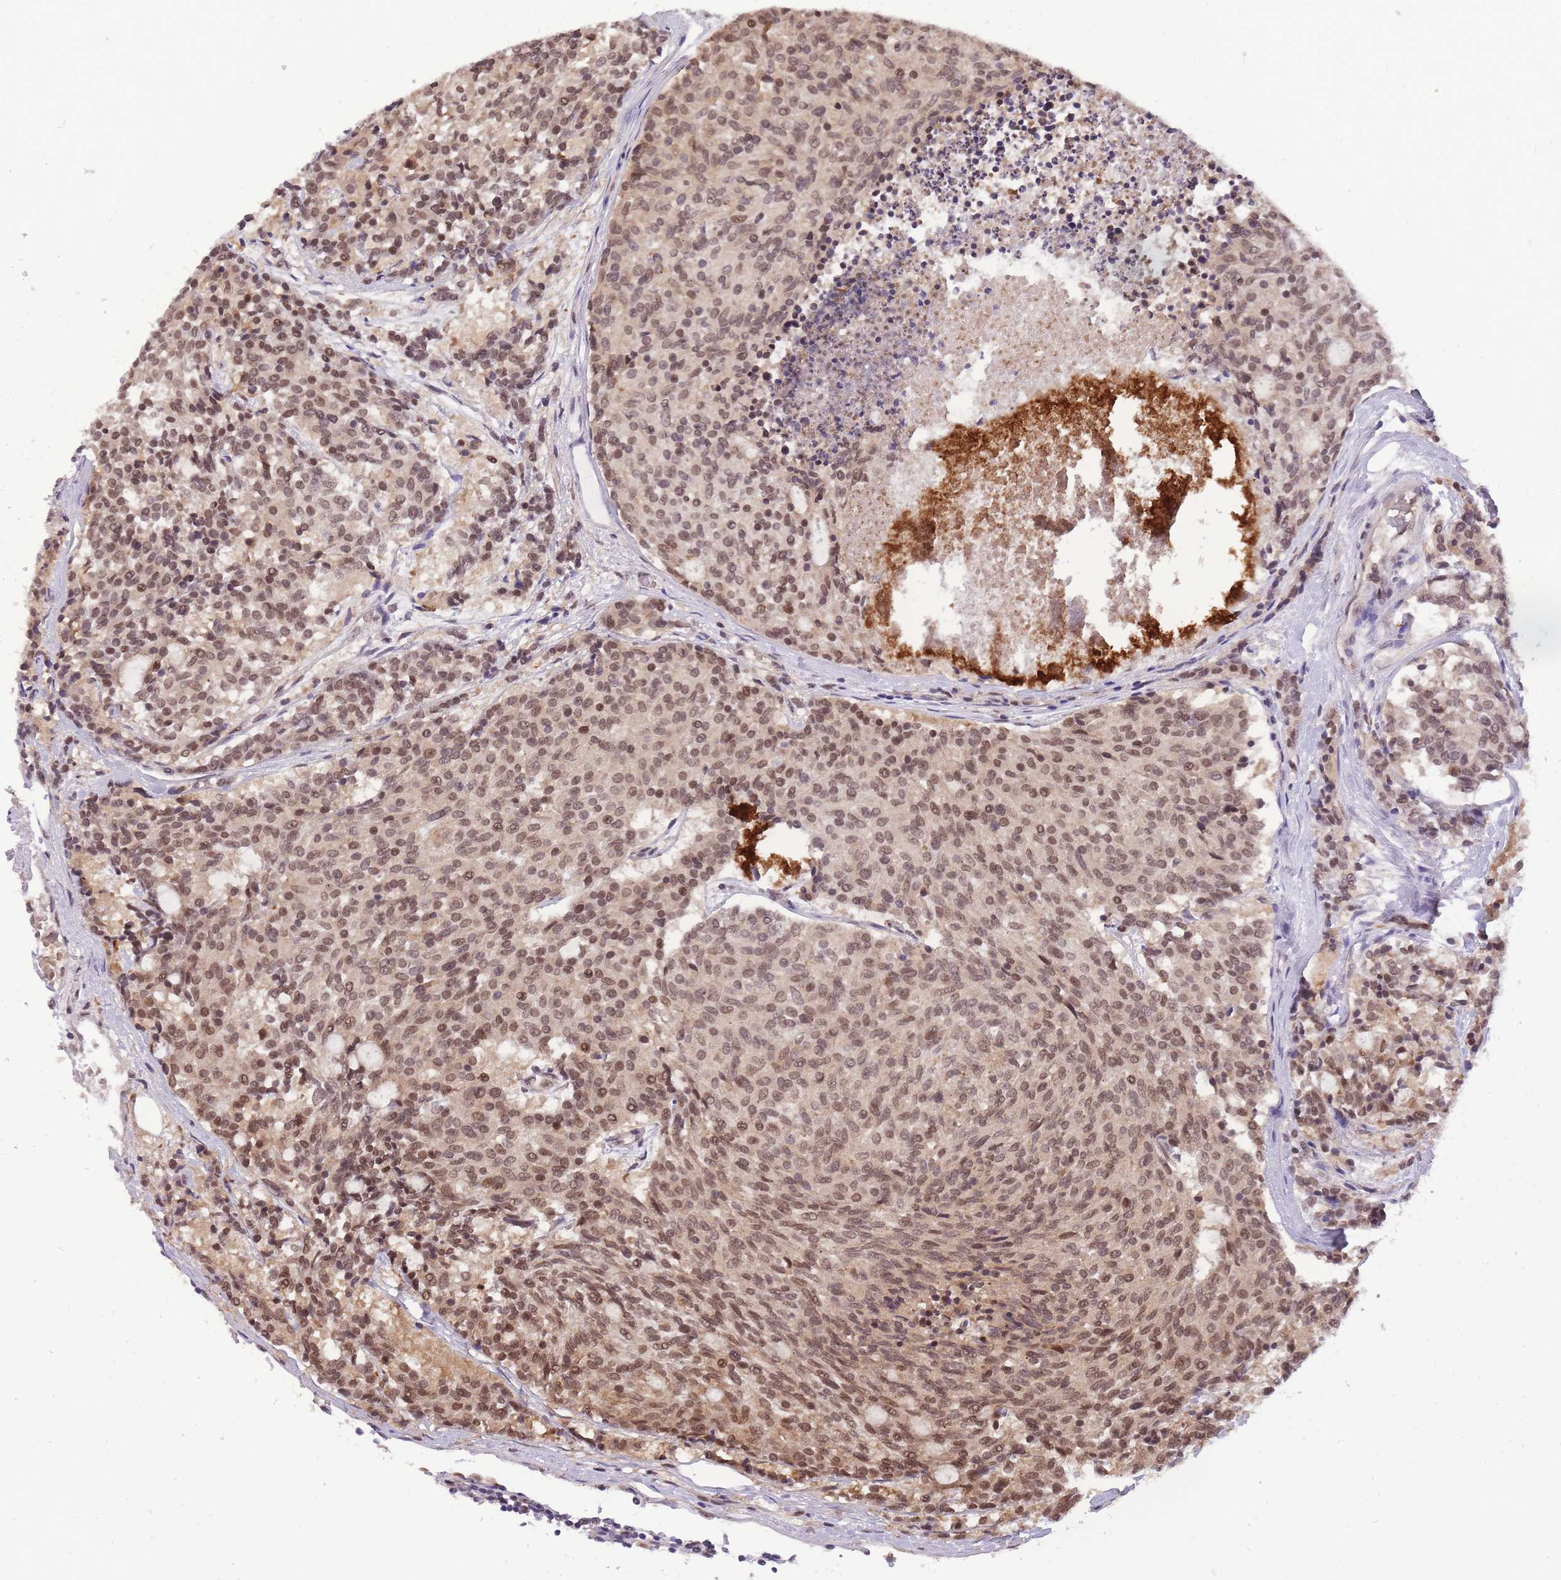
{"staining": {"intensity": "moderate", "quantity": ">75%", "location": "nuclear"}, "tissue": "carcinoid", "cell_type": "Tumor cells", "image_type": "cancer", "snomed": [{"axis": "morphology", "description": "Carcinoid, malignant, NOS"}, {"axis": "topography", "description": "Pancreas"}], "caption": "Immunohistochemical staining of human carcinoid demonstrates medium levels of moderate nuclear expression in about >75% of tumor cells.", "gene": "CDIP1", "patient": {"sex": "female", "age": 54}}